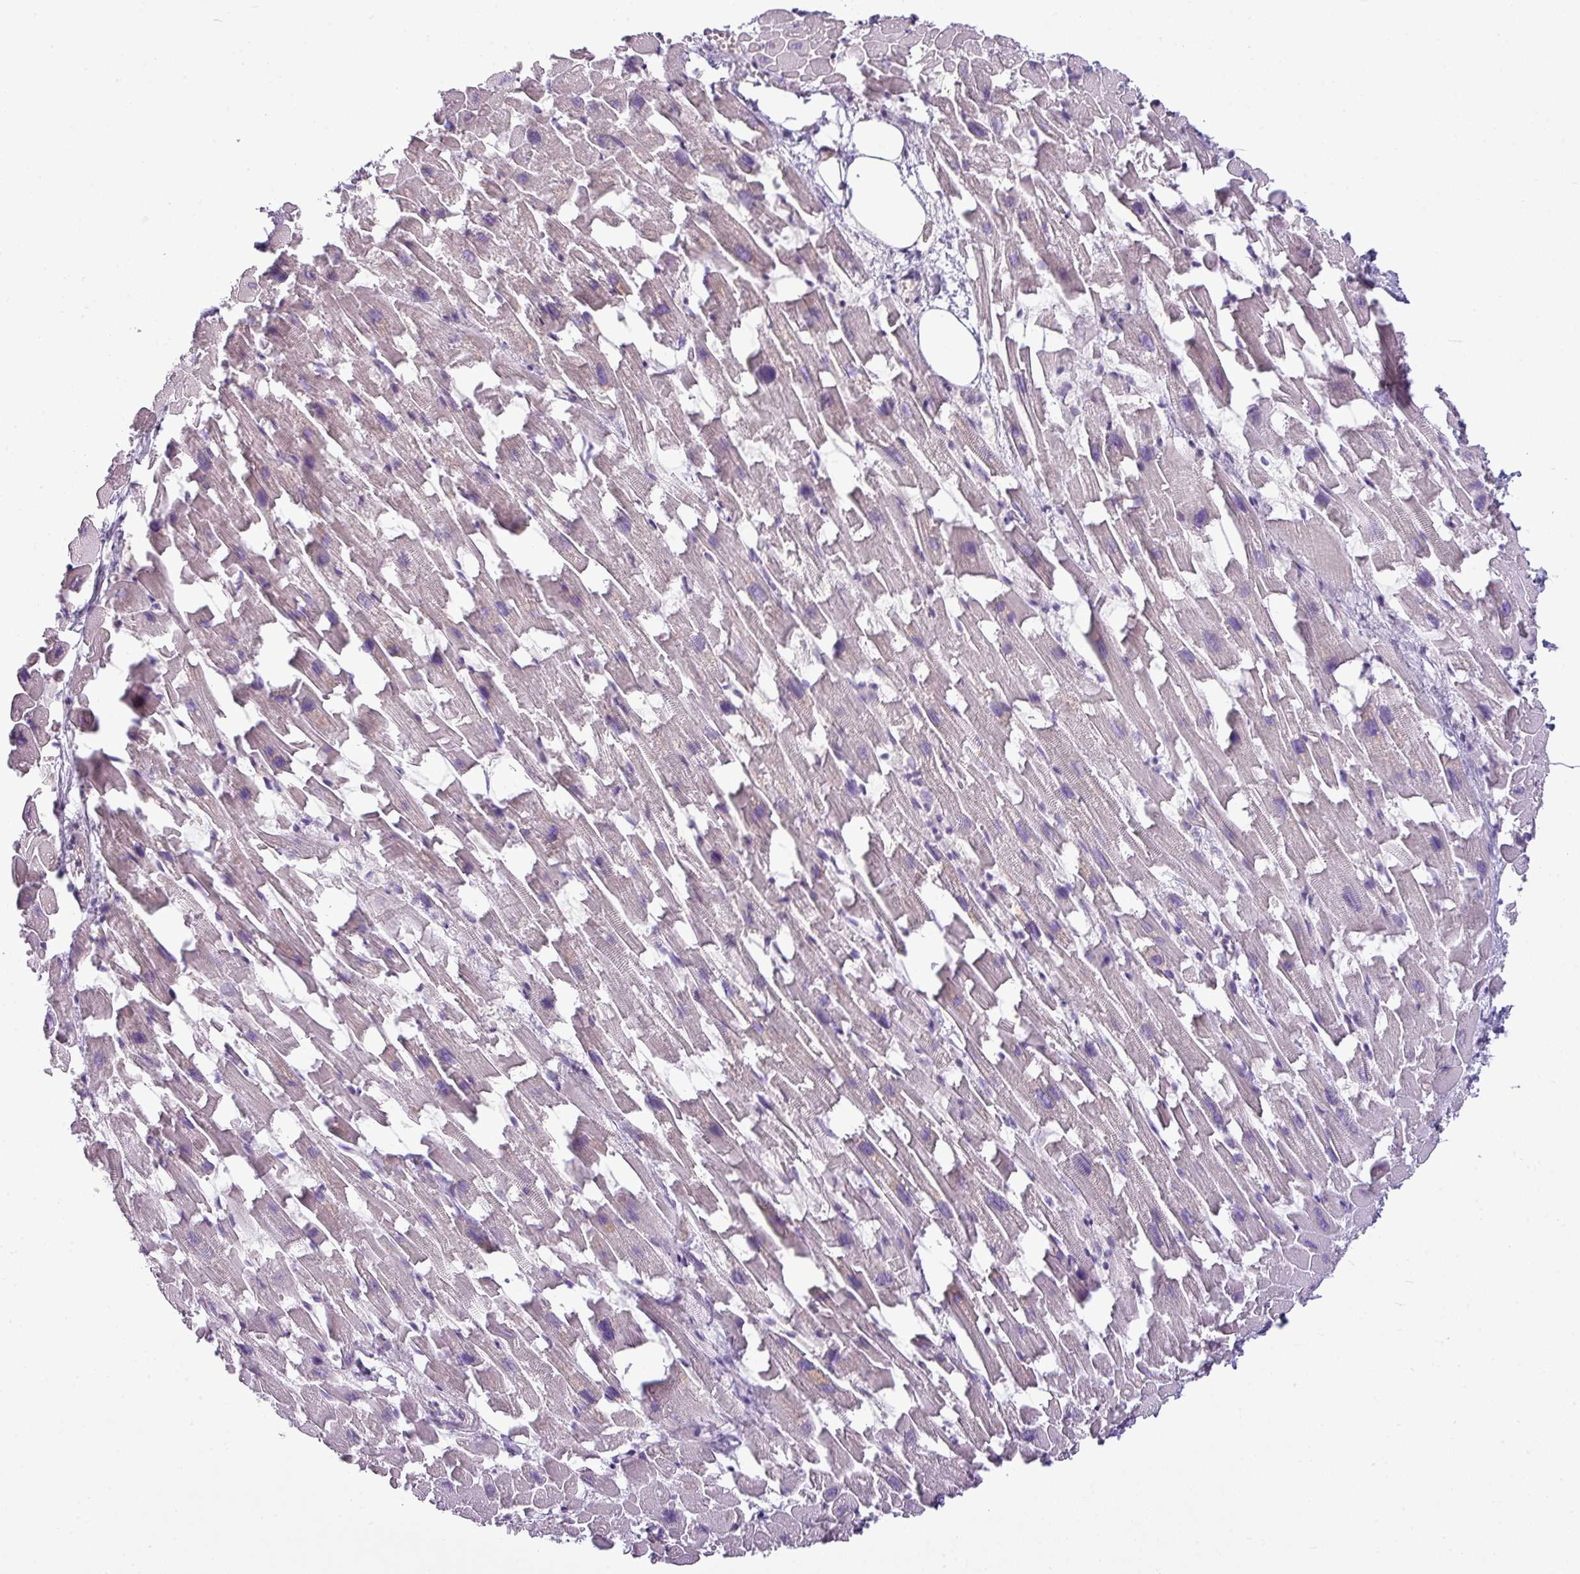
{"staining": {"intensity": "weak", "quantity": "25%-75%", "location": "cytoplasmic/membranous"}, "tissue": "heart muscle", "cell_type": "Cardiomyocytes", "image_type": "normal", "snomed": [{"axis": "morphology", "description": "Normal tissue, NOS"}, {"axis": "topography", "description": "Heart"}], "caption": "Brown immunohistochemical staining in normal human heart muscle exhibits weak cytoplasmic/membranous positivity in approximately 25%-75% of cardiomyocytes. The staining is performed using DAB brown chromogen to label protein expression. The nuclei are counter-stained blue using hematoxylin.", "gene": "TOR1AIP2", "patient": {"sex": "female", "age": 64}}